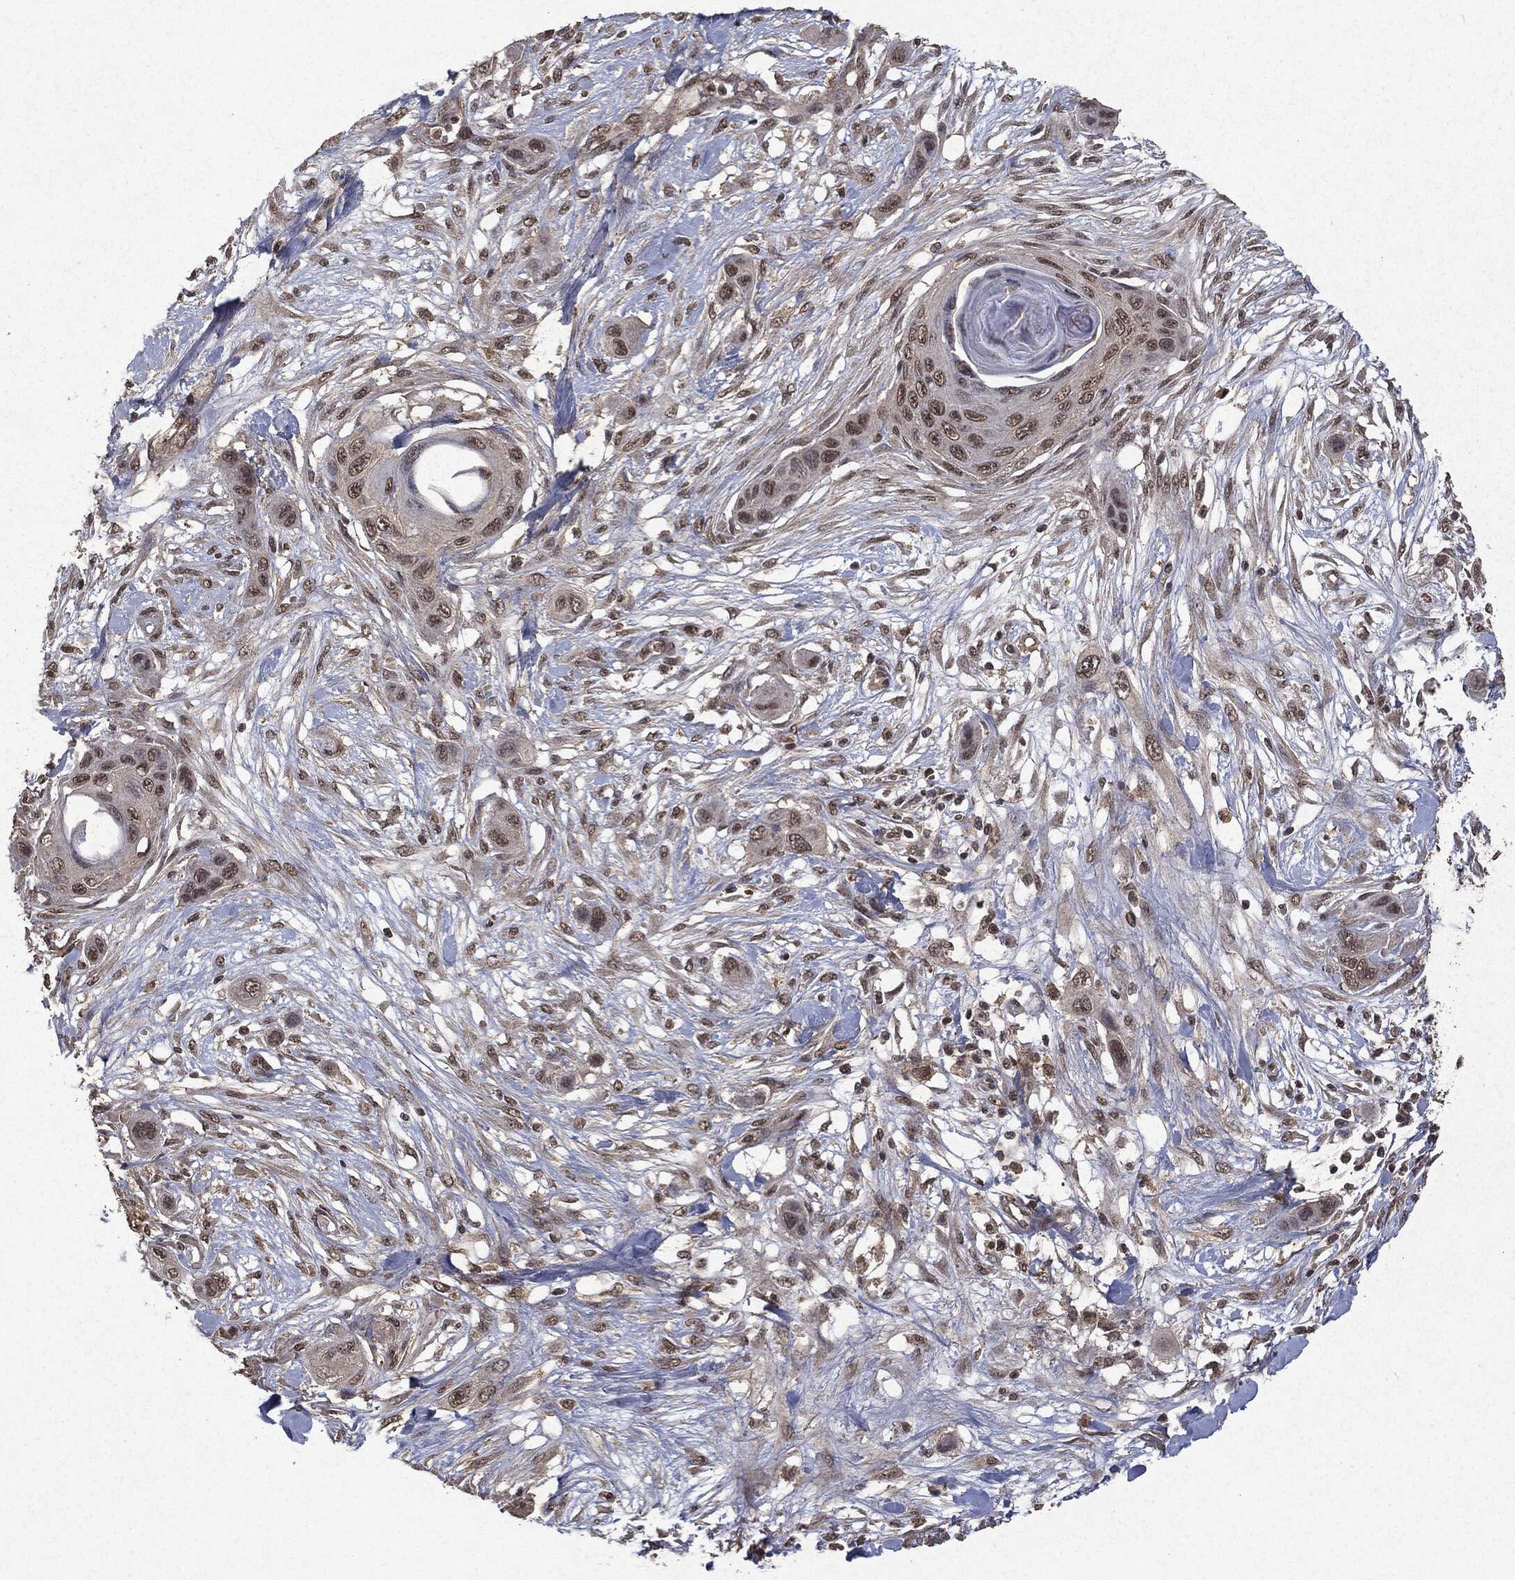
{"staining": {"intensity": "moderate", "quantity": ">75%", "location": "nuclear"}, "tissue": "skin cancer", "cell_type": "Tumor cells", "image_type": "cancer", "snomed": [{"axis": "morphology", "description": "Squamous cell carcinoma, NOS"}, {"axis": "topography", "description": "Skin"}], "caption": "Squamous cell carcinoma (skin) stained with a protein marker demonstrates moderate staining in tumor cells.", "gene": "PEBP1", "patient": {"sex": "male", "age": 79}}